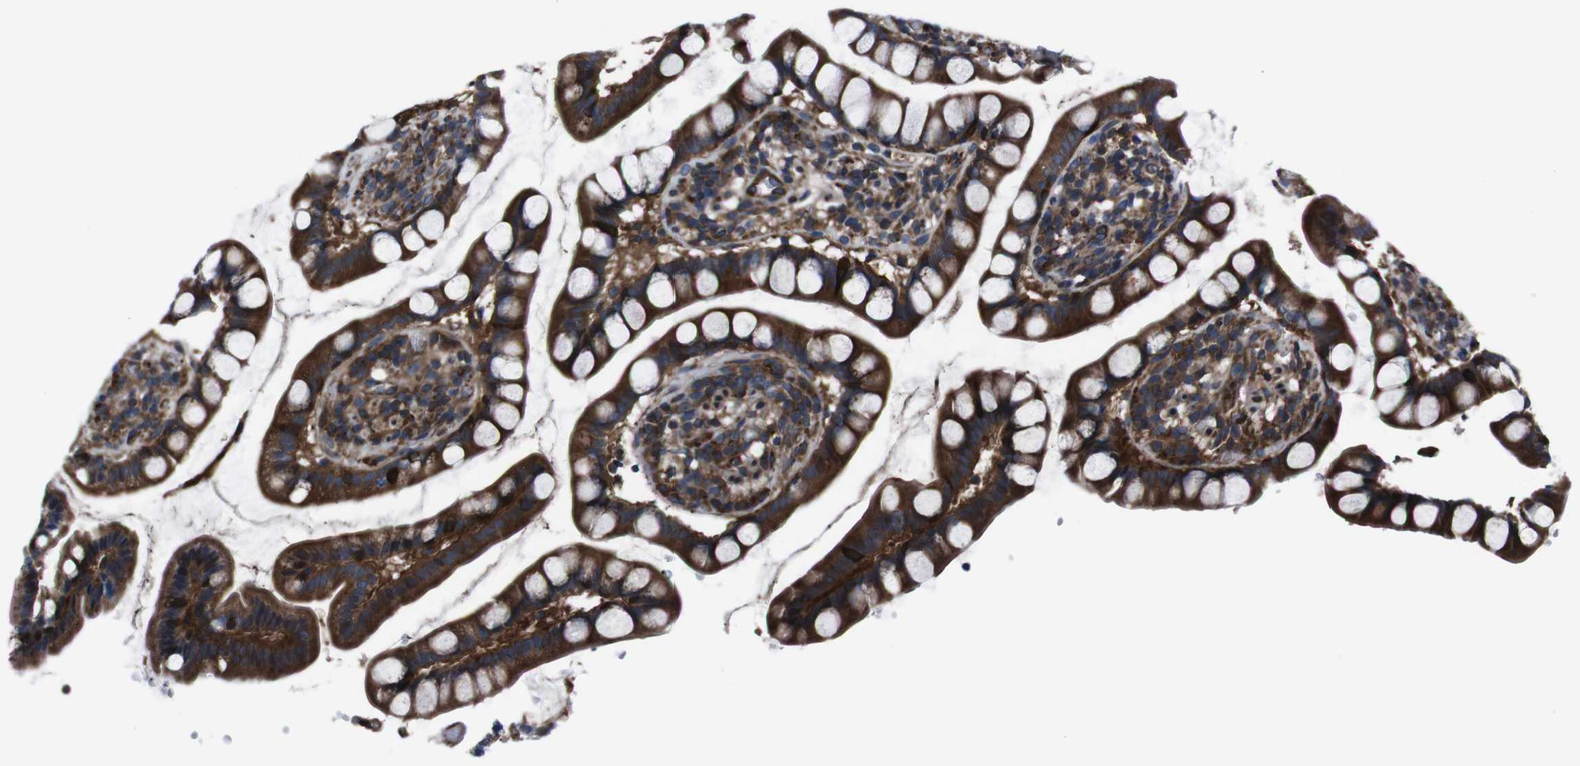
{"staining": {"intensity": "strong", "quantity": ">75%", "location": "cytoplasmic/membranous"}, "tissue": "small intestine", "cell_type": "Glandular cells", "image_type": "normal", "snomed": [{"axis": "morphology", "description": "Normal tissue, NOS"}, {"axis": "topography", "description": "Small intestine"}], "caption": "IHC (DAB (3,3'-diaminobenzidine)) staining of benign human small intestine demonstrates strong cytoplasmic/membranous protein expression in approximately >75% of glandular cells. (Brightfield microscopy of DAB IHC at high magnification).", "gene": "EIF4A2", "patient": {"sex": "female", "age": 84}}